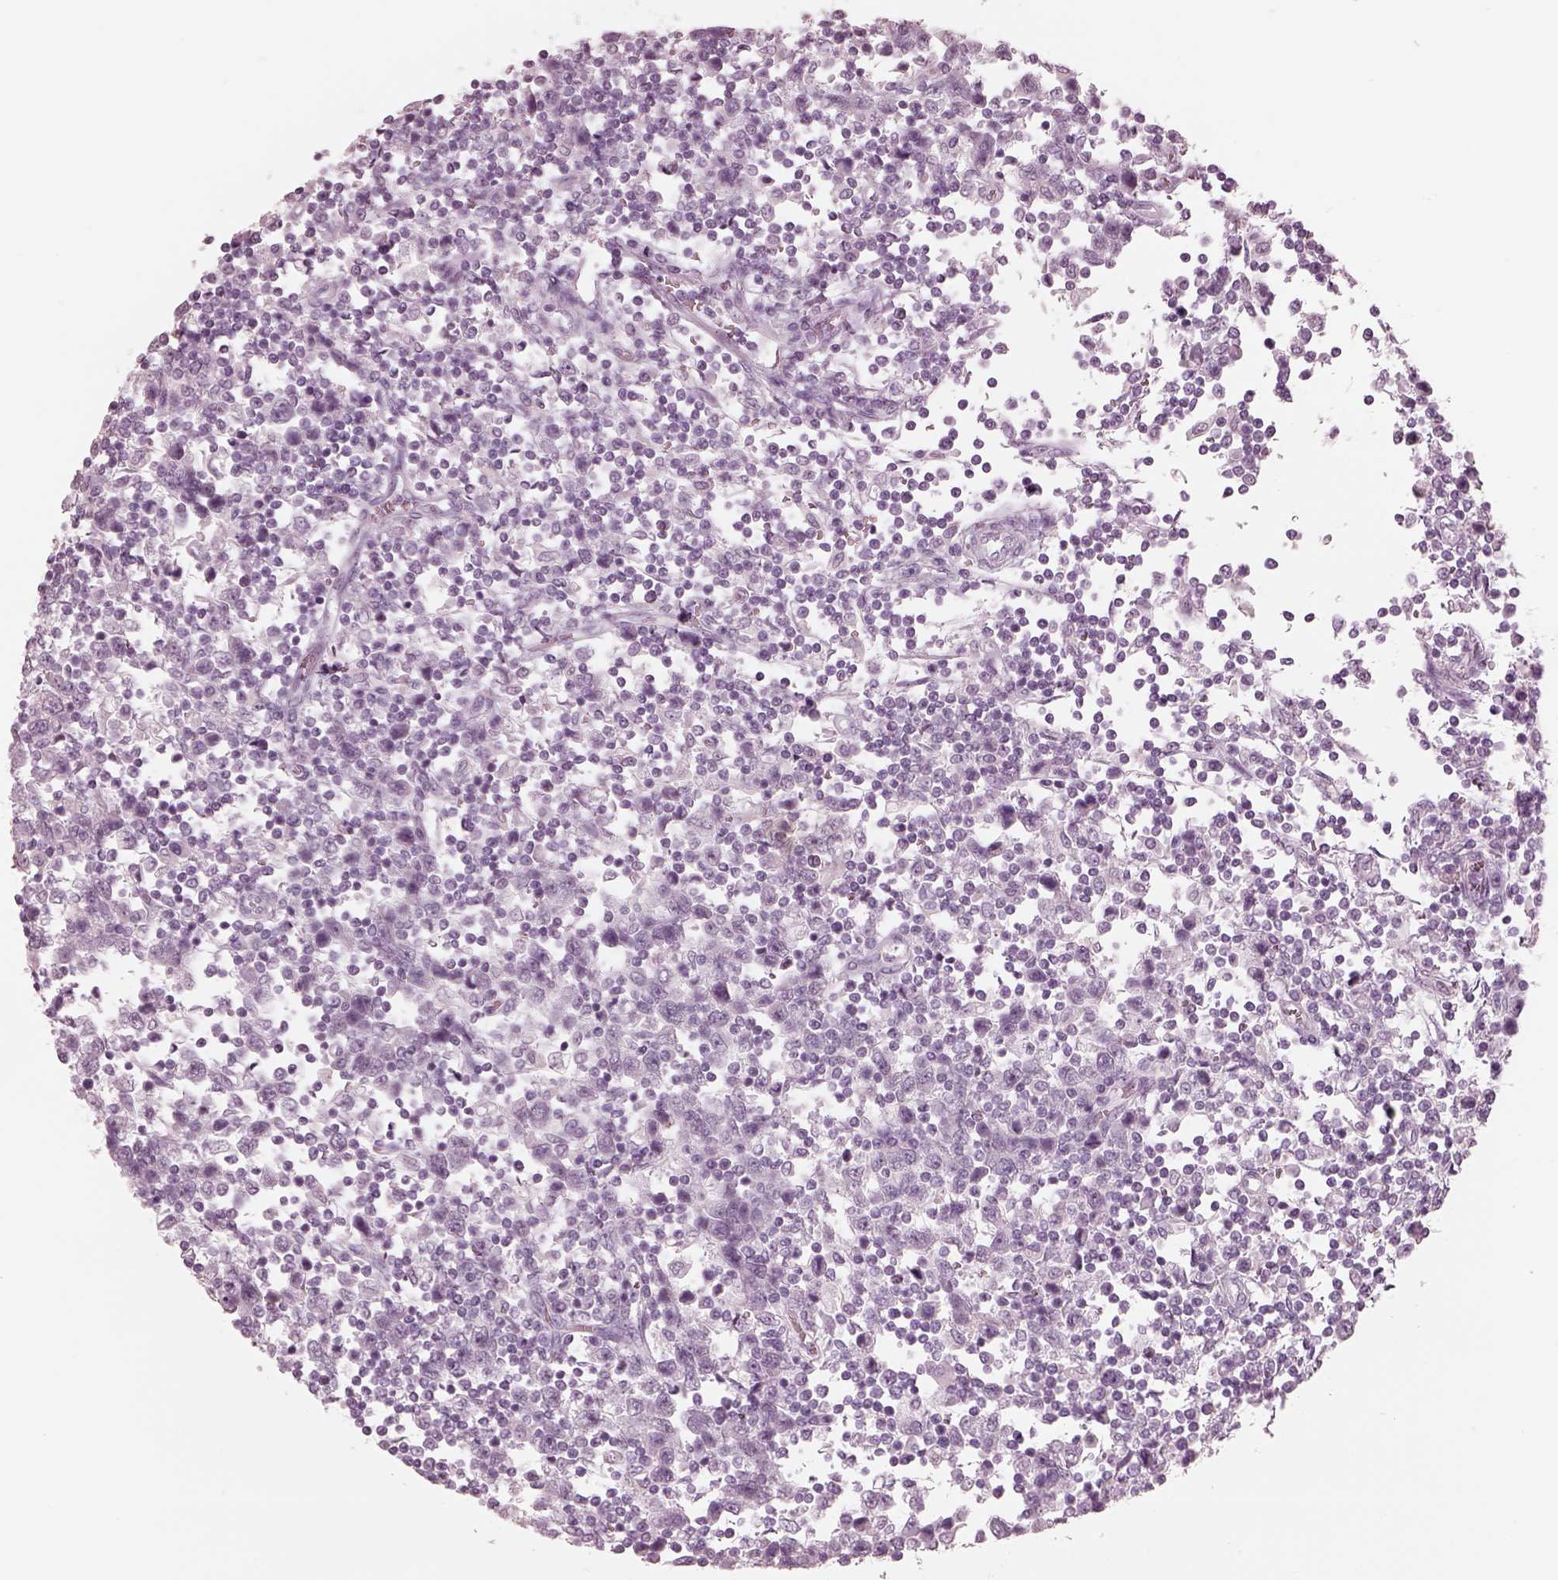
{"staining": {"intensity": "negative", "quantity": "none", "location": "none"}, "tissue": "testis cancer", "cell_type": "Tumor cells", "image_type": "cancer", "snomed": [{"axis": "morphology", "description": "Seminoma, NOS"}, {"axis": "topography", "description": "Testis"}], "caption": "Human testis seminoma stained for a protein using immunohistochemistry (IHC) displays no expression in tumor cells.", "gene": "KRTAP24-1", "patient": {"sex": "male", "age": 34}}